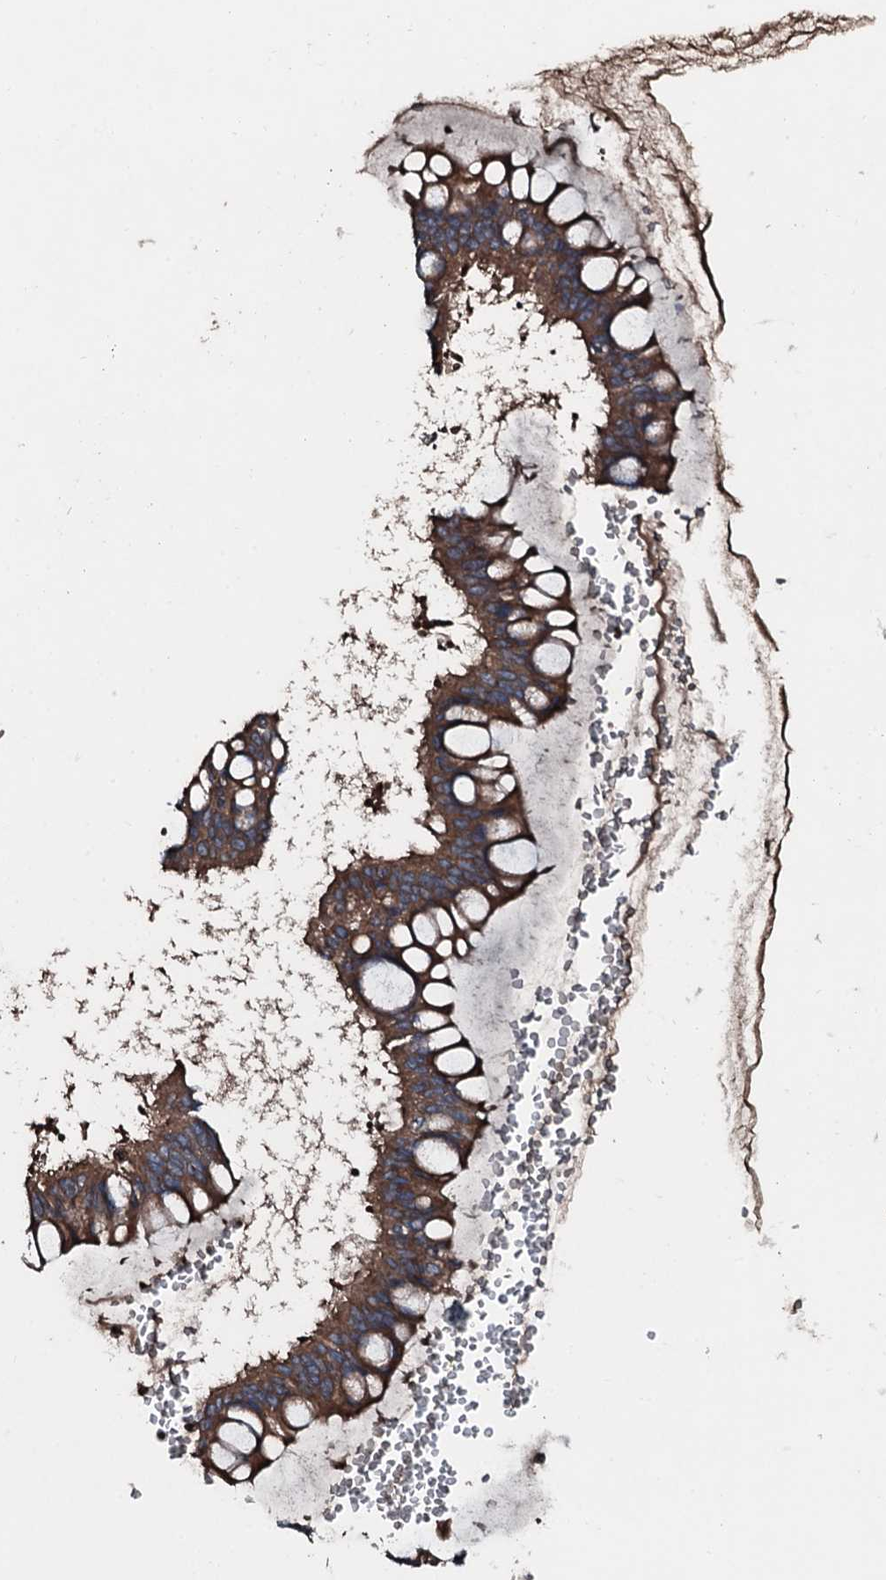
{"staining": {"intensity": "strong", "quantity": ">75%", "location": "cytoplasmic/membranous"}, "tissue": "ovarian cancer", "cell_type": "Tumor cells", "image_type": "cancer", "snomed": [{"axis": "morphology", "description": "Cystadenocarcinoma, mucinous, NOS"}, {"axis": "topography", "description": "Ovary"}], "caption": "Brown immunohistochemical staining in human ovarian mucinous cystadenocarcinoma reveals strong cytoplasmic/membranous positivity in approximately >75% of tumor cells.", "gene": "AARS1", "patient": {"sex": "female", "age": 73}}